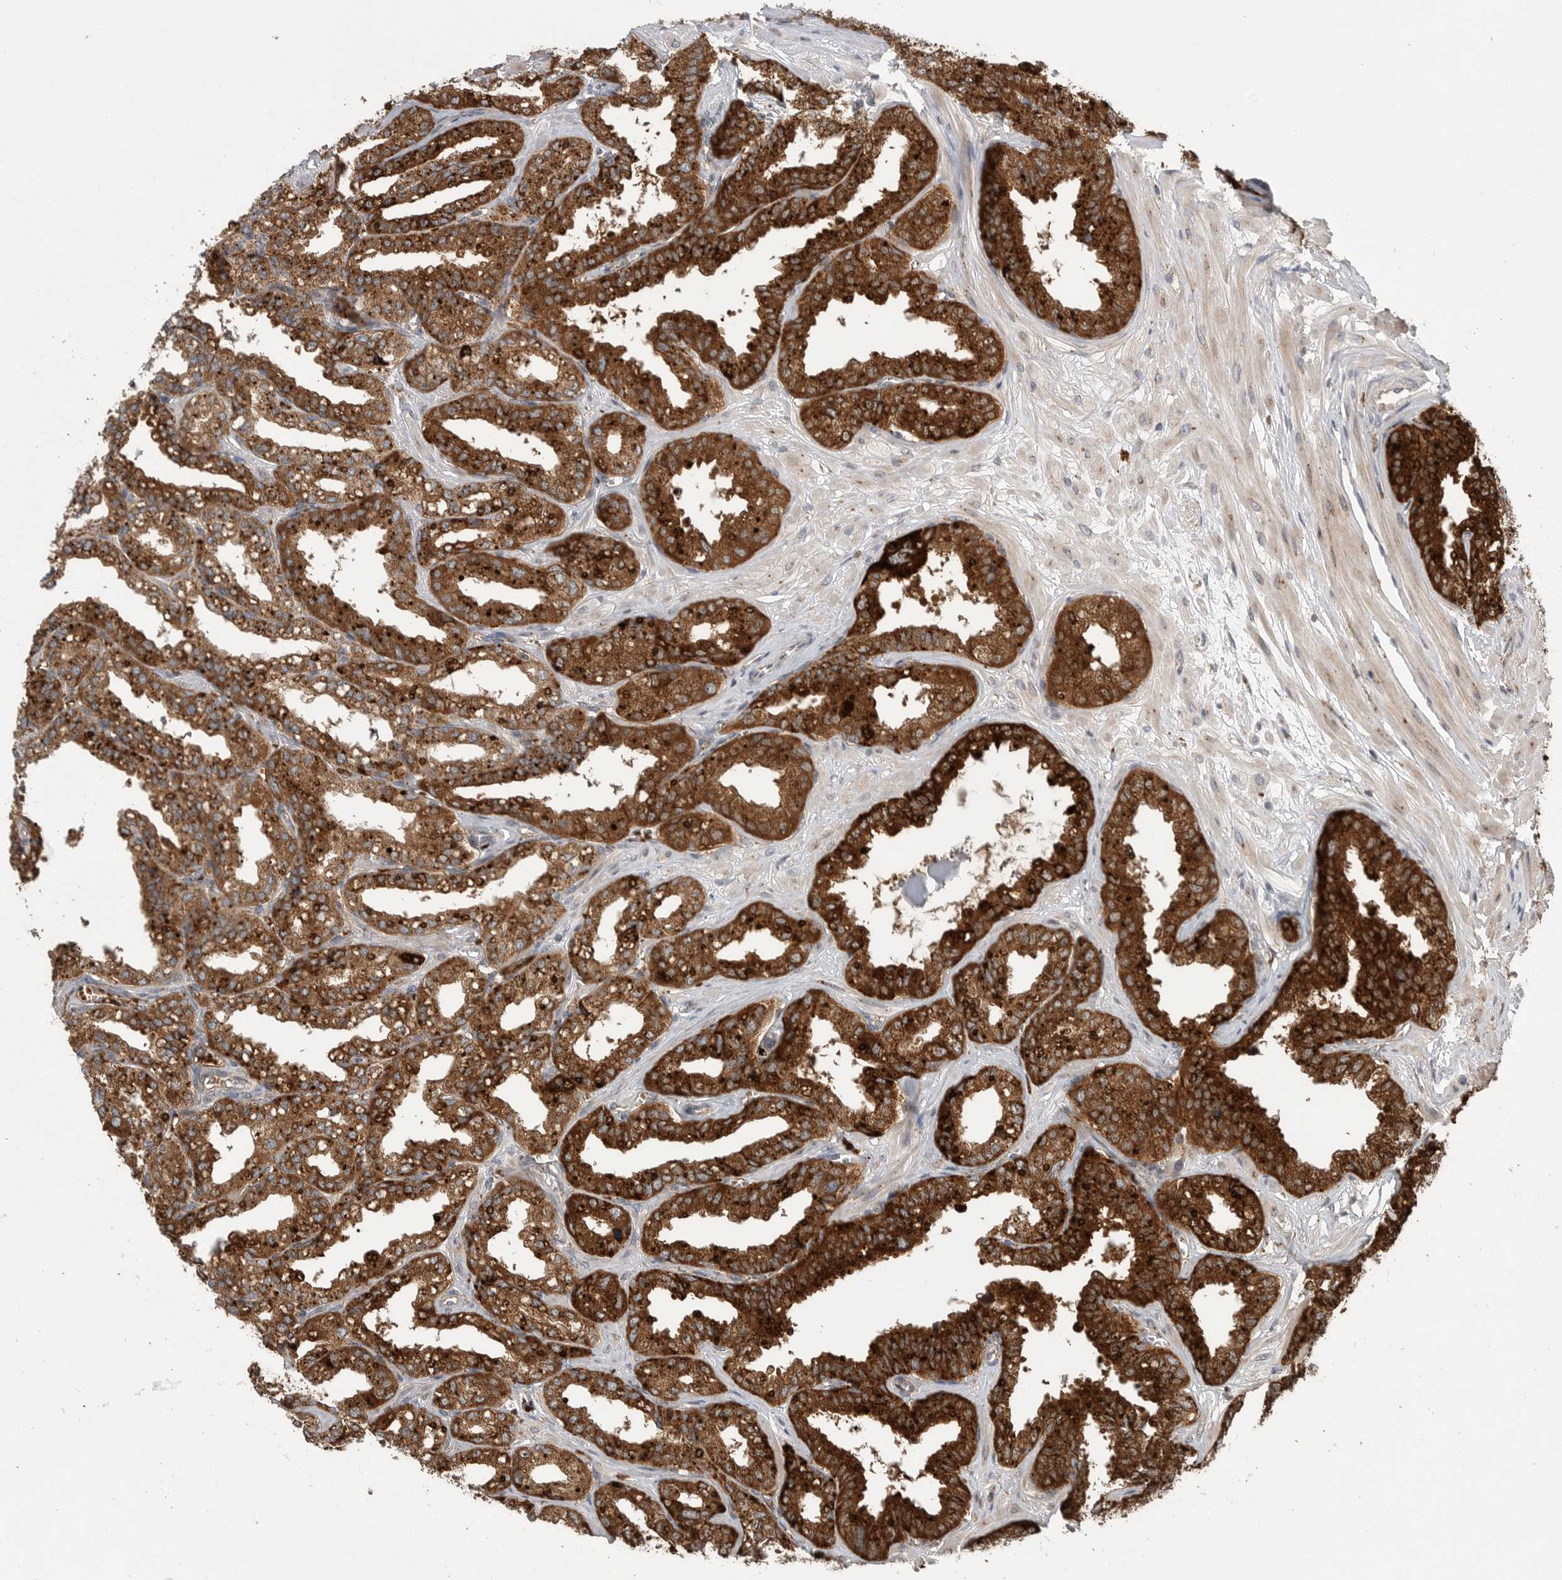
{"staining": {"intensity": "strong", "quantity": ">75%", "location": "cytoplasmic/membranous"}, "tissue": "seminal vesicle", "cell_type": "Glandular cells", "image_type": "normal", "snomed": [{"axis": "morphology", "description": "Normal tissue, NOS"}, {"axis": "topography", "description": "Prostate"}, {"axis": "topography", "description": "Seminal veicle"}], "caption": "Immunohistochemical staining of normal seminal vesicle shows >75% levels of strong cytoplasmic/membranous protein staining in about >75% of glandular cells.", "gene": "GALNS", "patient": {"sex": "male", "age": 51}}